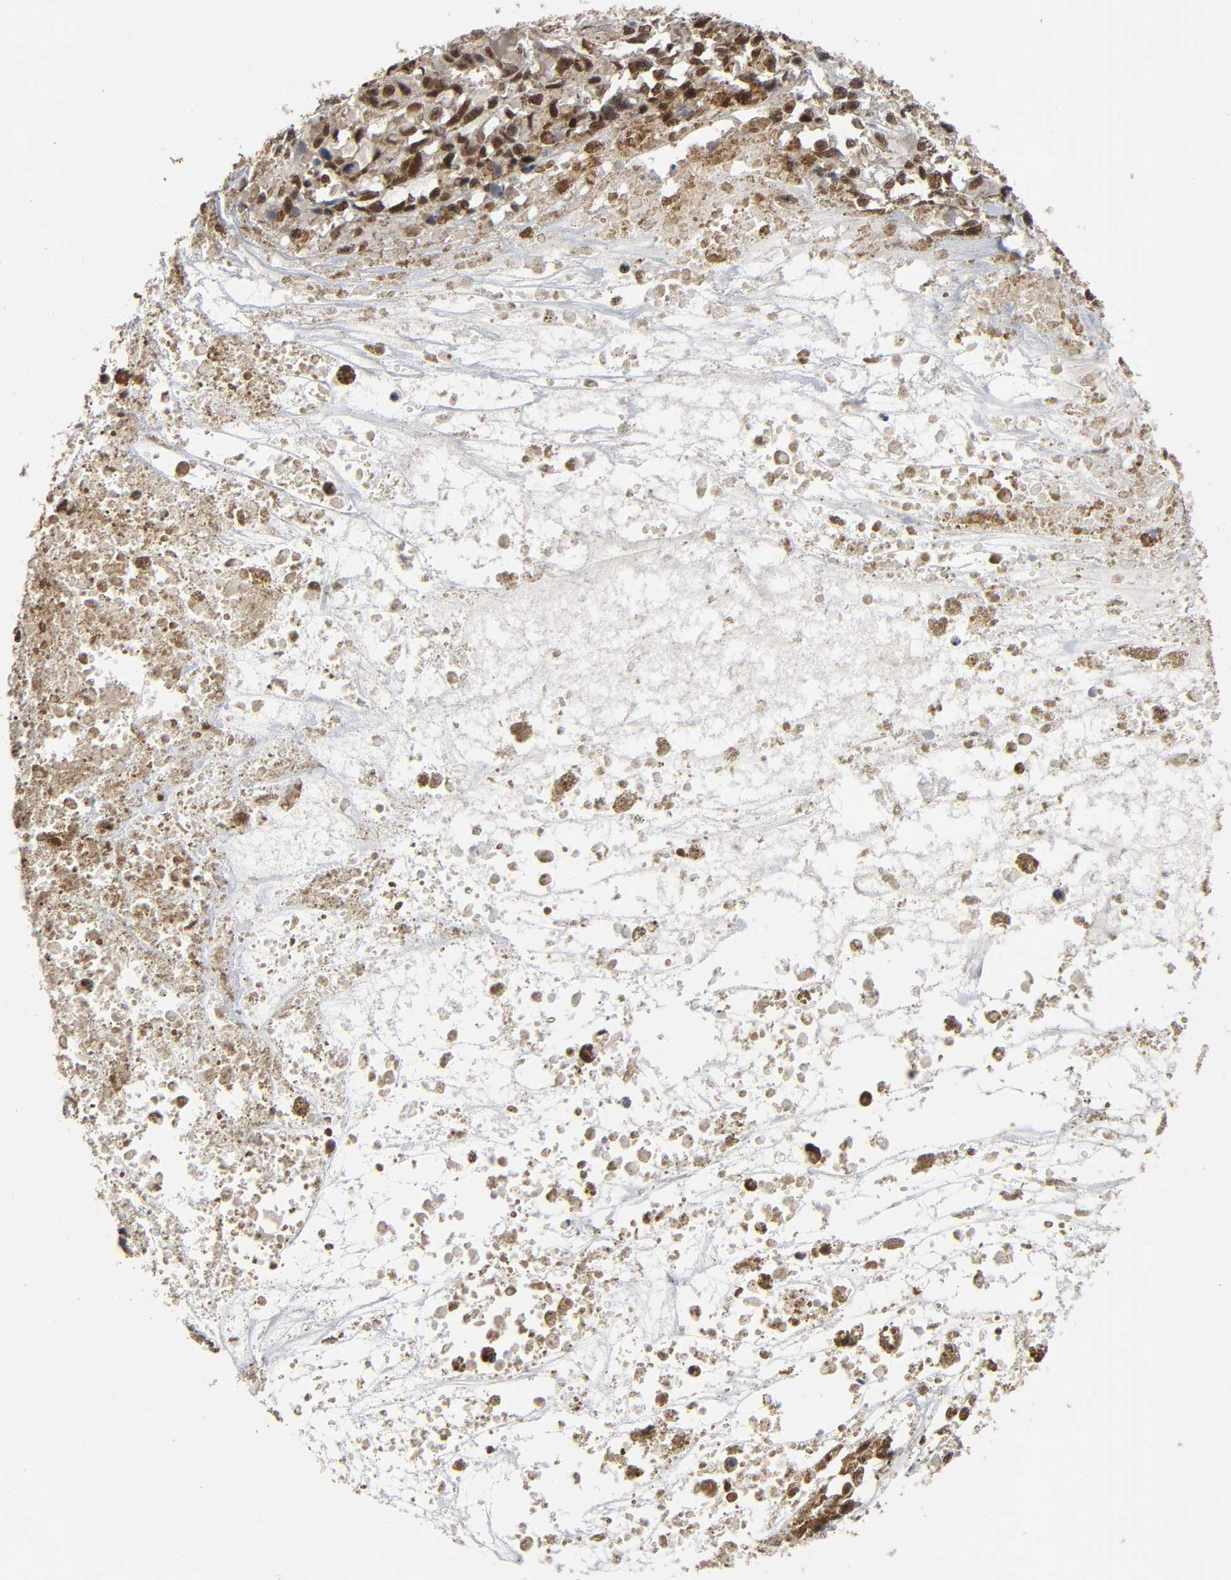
{"staining": {"intensity": "strong", "quantity": ">75%", "location": "cytoplasmic/membranous,nuclear"}, "tissue": "melanoma", "cell_type": "Tumor cells", "image_type": "cancer", "snomed": [{"axis": "morphology", "description": "Malignant melanoma, Metastatic site"}, {"axis": "topography", "description": "Lymph node"}], "caption": "This is an image of immunohistochemistry (IHC) staining of melanoma, which shows strong staining in the cytoplasmic/membranous and nuclear of tumor cells.", "gene": "ZNF384", "patient": {"sex": "male", "age": 59}}